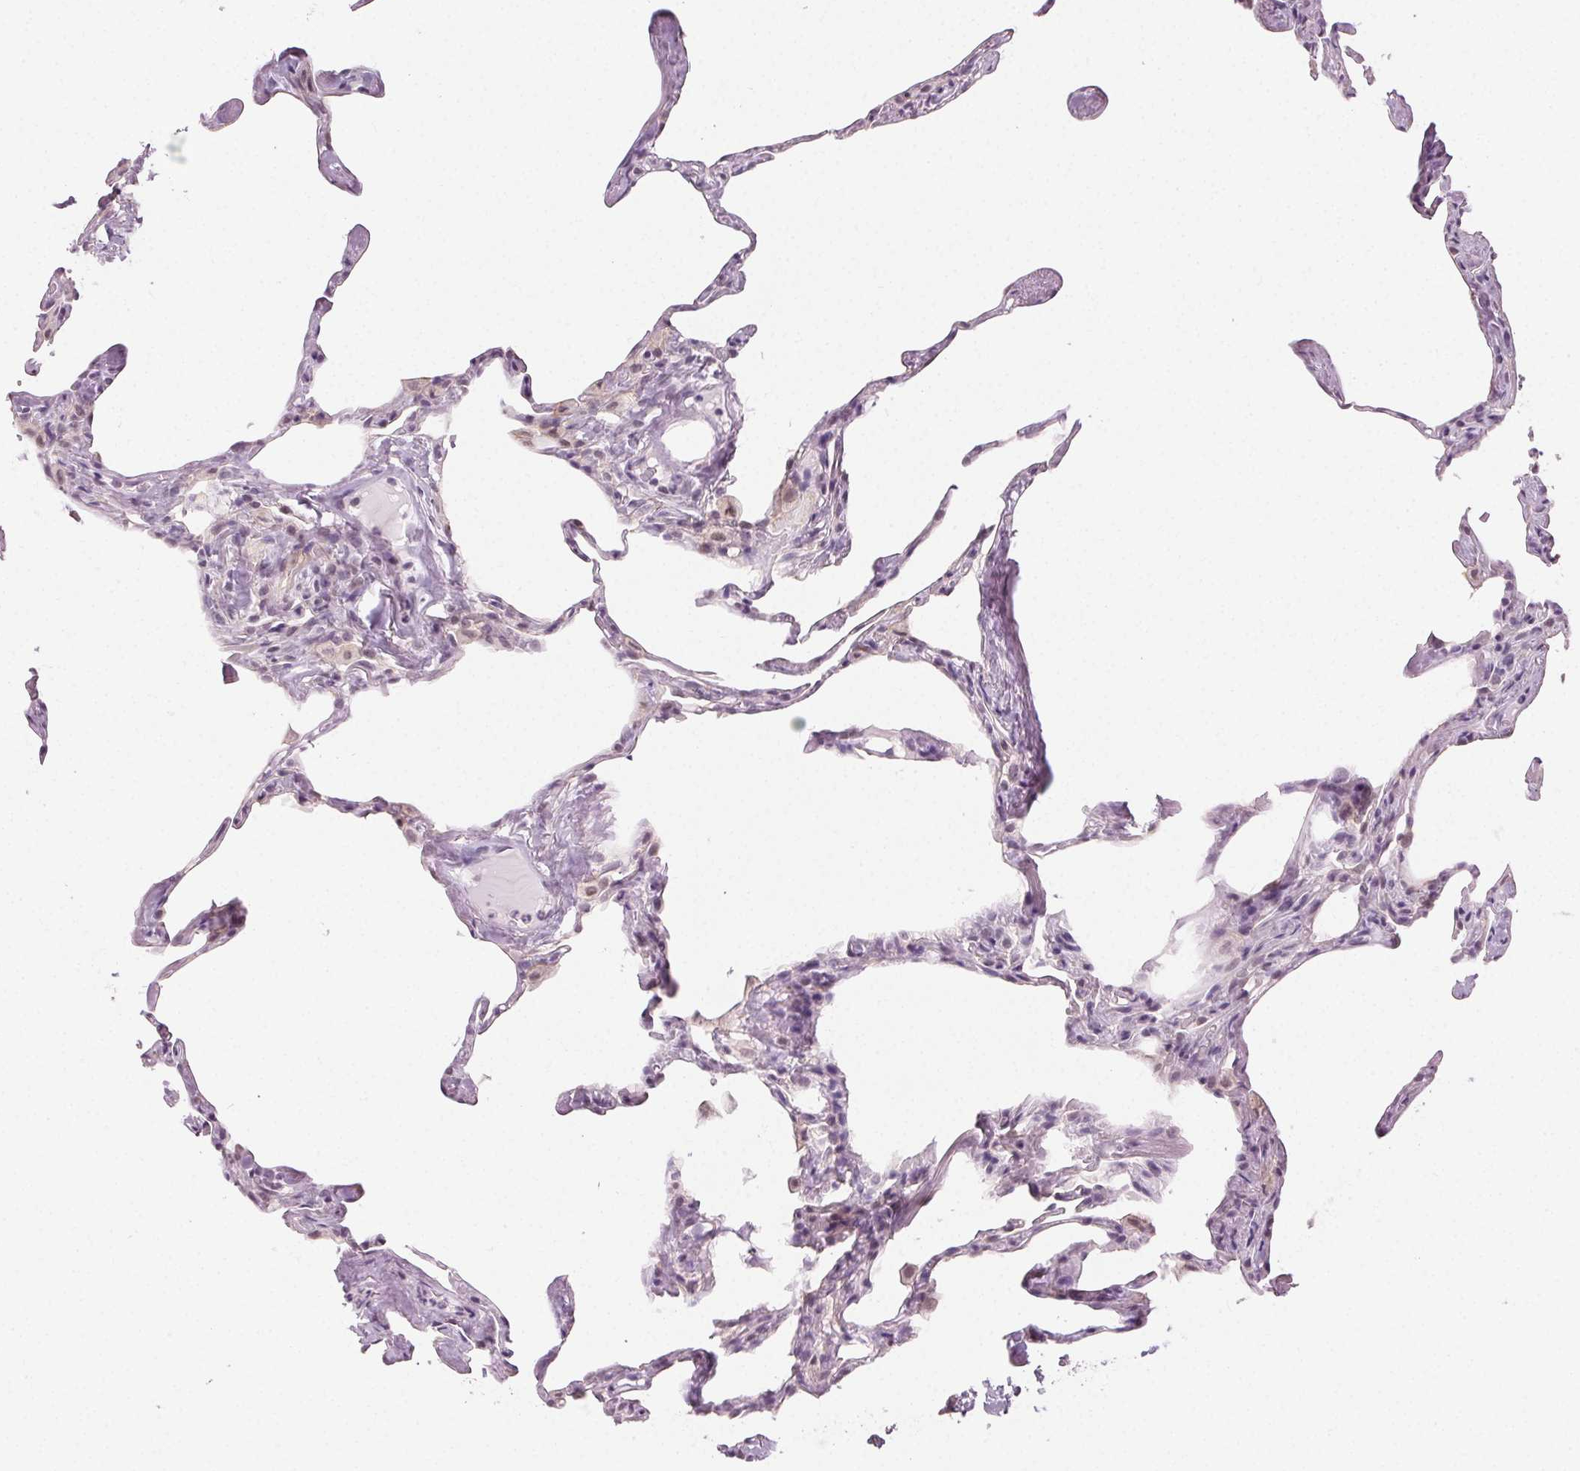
{"staining": {"intensity": "negative", "quantity": "none", "location": "none"}, "tissue": "lung", "cell_type": "Alveolar cells", "image_type": "normal", "snomed": [{"axis": "morphology", "description": "Normal tissue, NOS"}, {"axis": "topography", "description": "Lung"}], "caption": "This is an IHC micrograph of normal human lung. There is no staining in alveolar cells.", "gene": "AIF1L", "patient": {"sex": "male", "age": 65}}